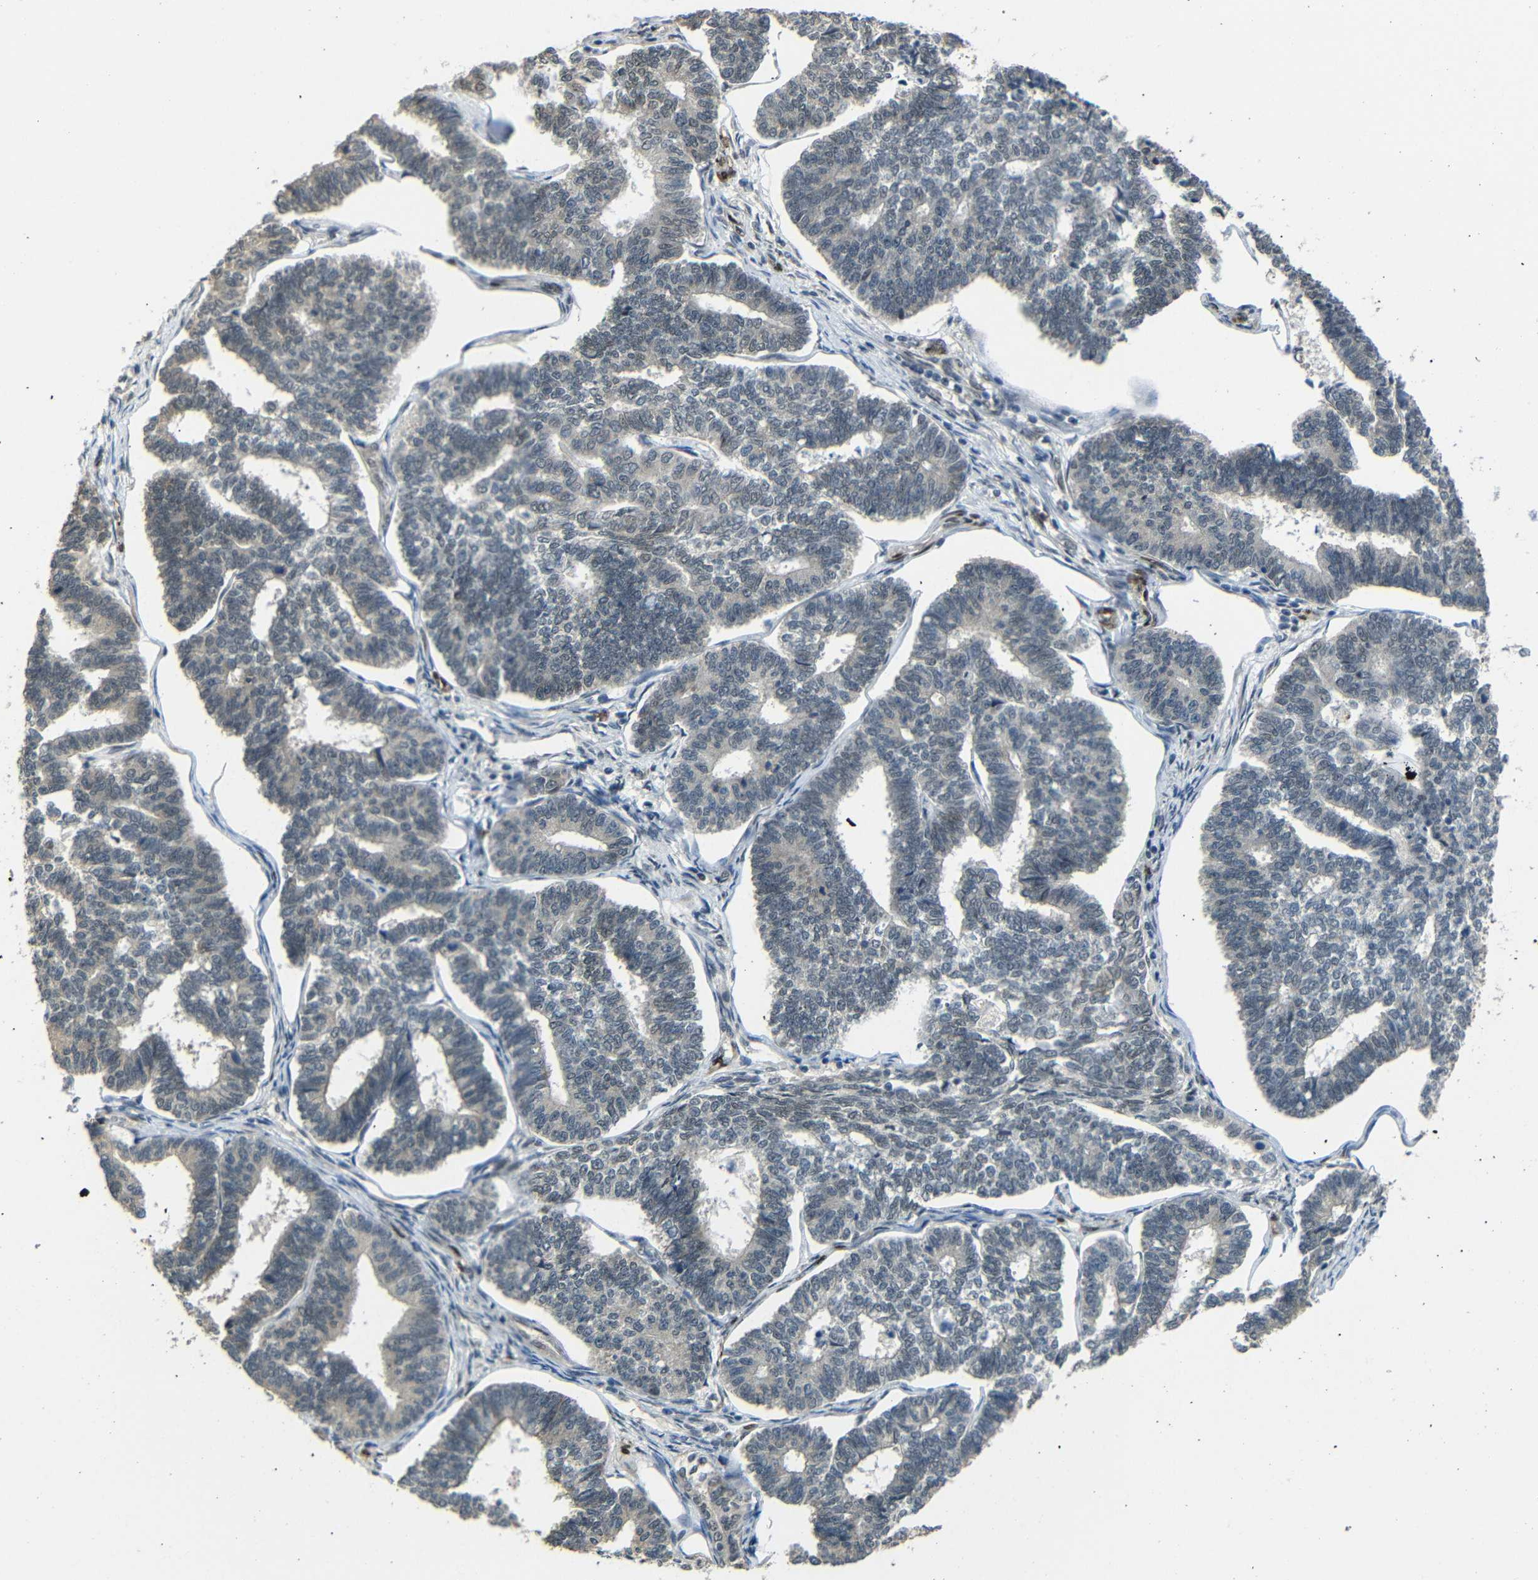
{"staining": {"intensity": "negative", "quantity": "none", "location": "none"}, "tissue": "endometrial cancer", "cell_type": "Tumor cells", "image_type": "cancer", "snomed": [{"axis": "morphology", "description": "Adenocarcinoma, NOS"}, {"axis": "topography", "description": "Endometrium"}], "caption": "Protein analysis of adenocarcinoma (endometrial) shows no significant expression in tumor cells.", "gene": "TBX2", "patient": {"sex": "female", "age": 70}}